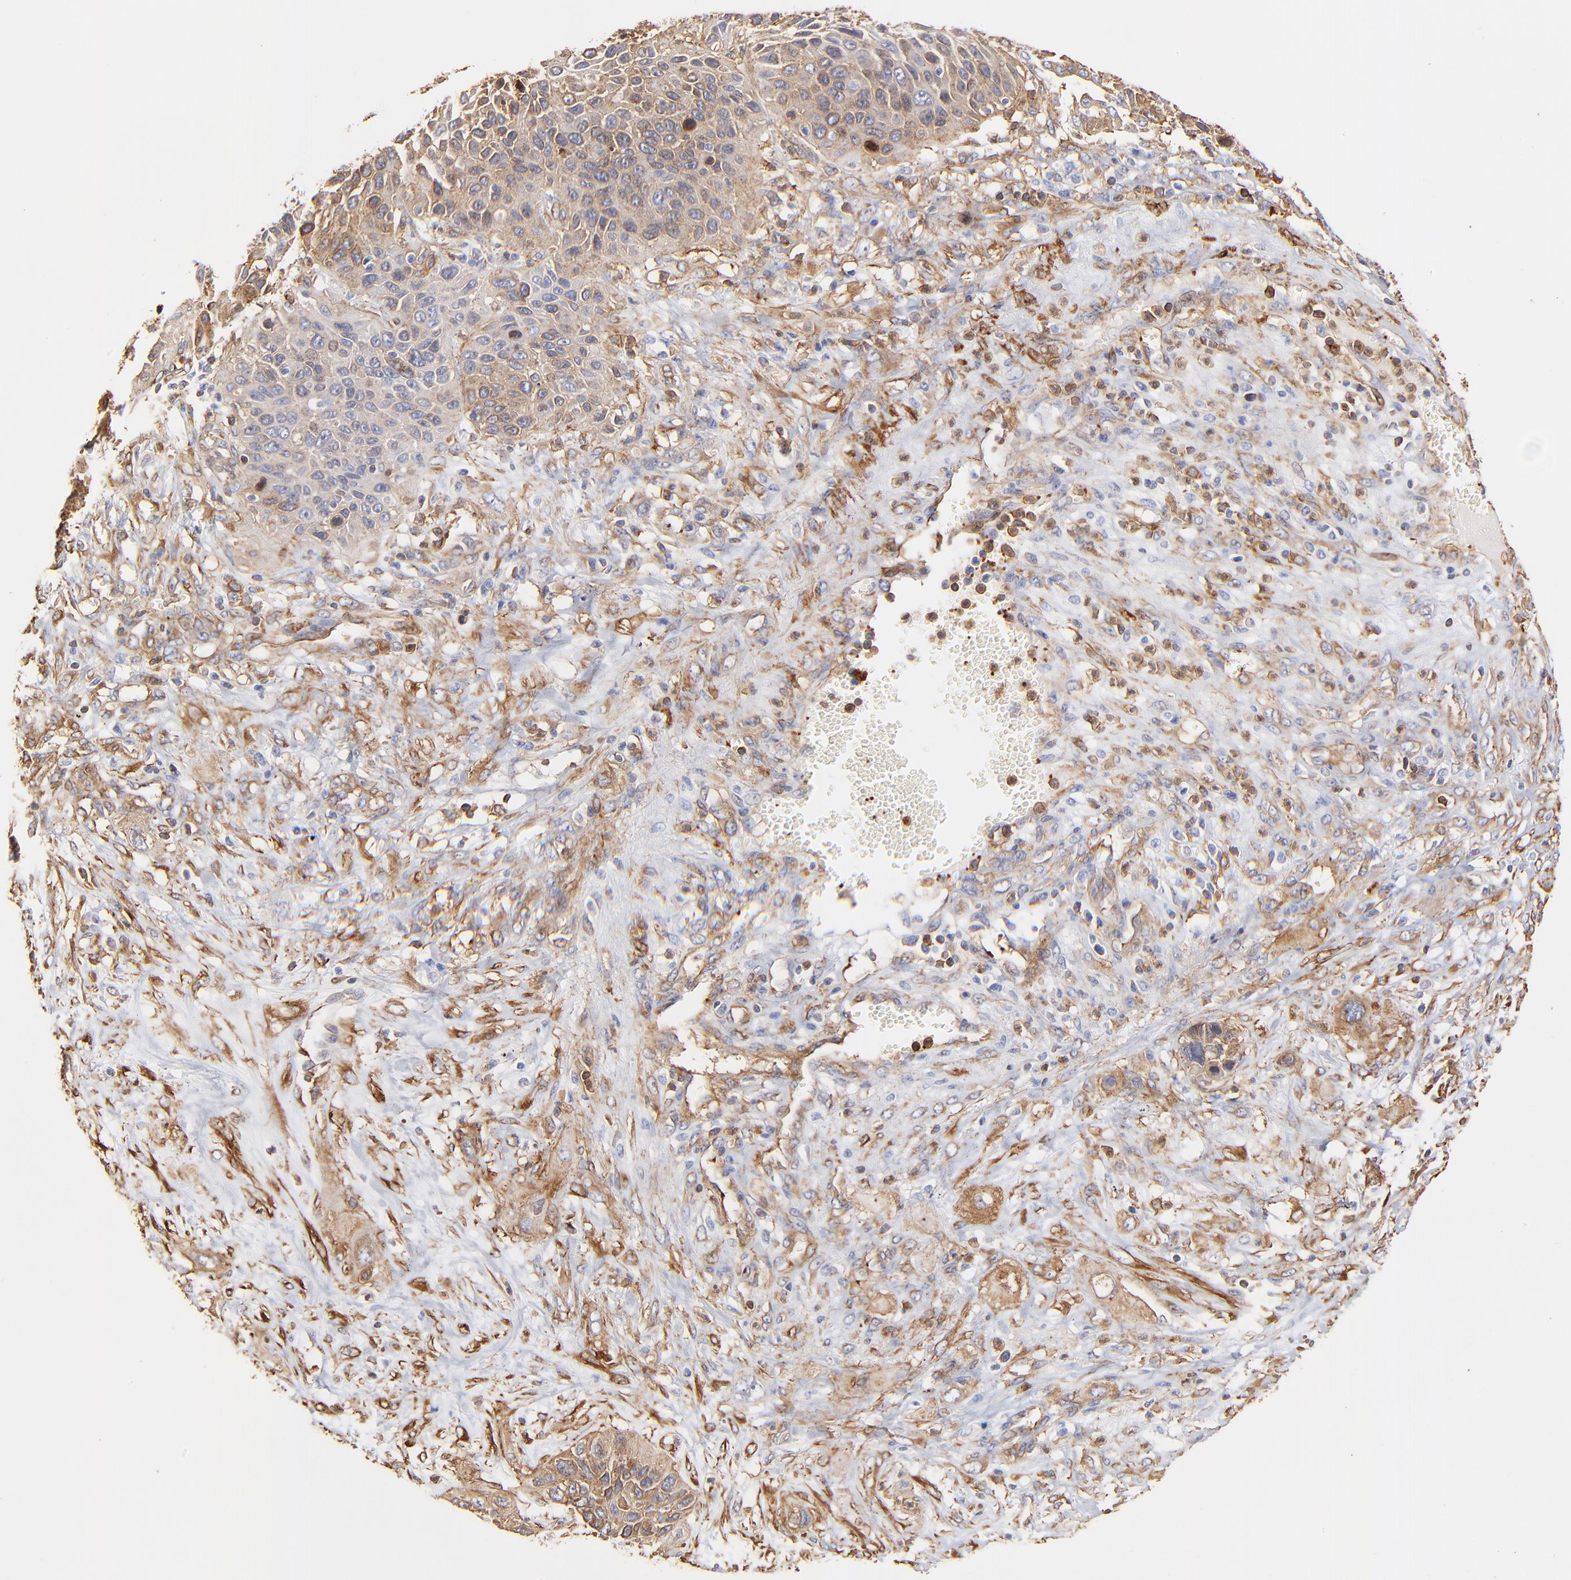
{"staining": {"intensity": "strong", "quantity": ">75%", "location": "cytoplasmic/membranous"}, "tissue": "lung cancer", "cell_type": "Tumor cells", "image_type": "cancer", "snomed": [{"axis": "morphology", "description": "Squamous cell carcinoma, NOS"}, {"axis": "topography", "description": "Lung"}], "caption": "Strong cytoplasmic/membranous protein positivity is identified in approximately >75% of tumor cells in lung cancer (squamous cell carcinoma). The staining was performed using DAB (3,3'-diaminobenzidine), with brown indicating positive protein expression. Nuclei are stained blue with hematoxylin.", "gene": "FLNA", "patient": {"sex": "female", "age": 76}}